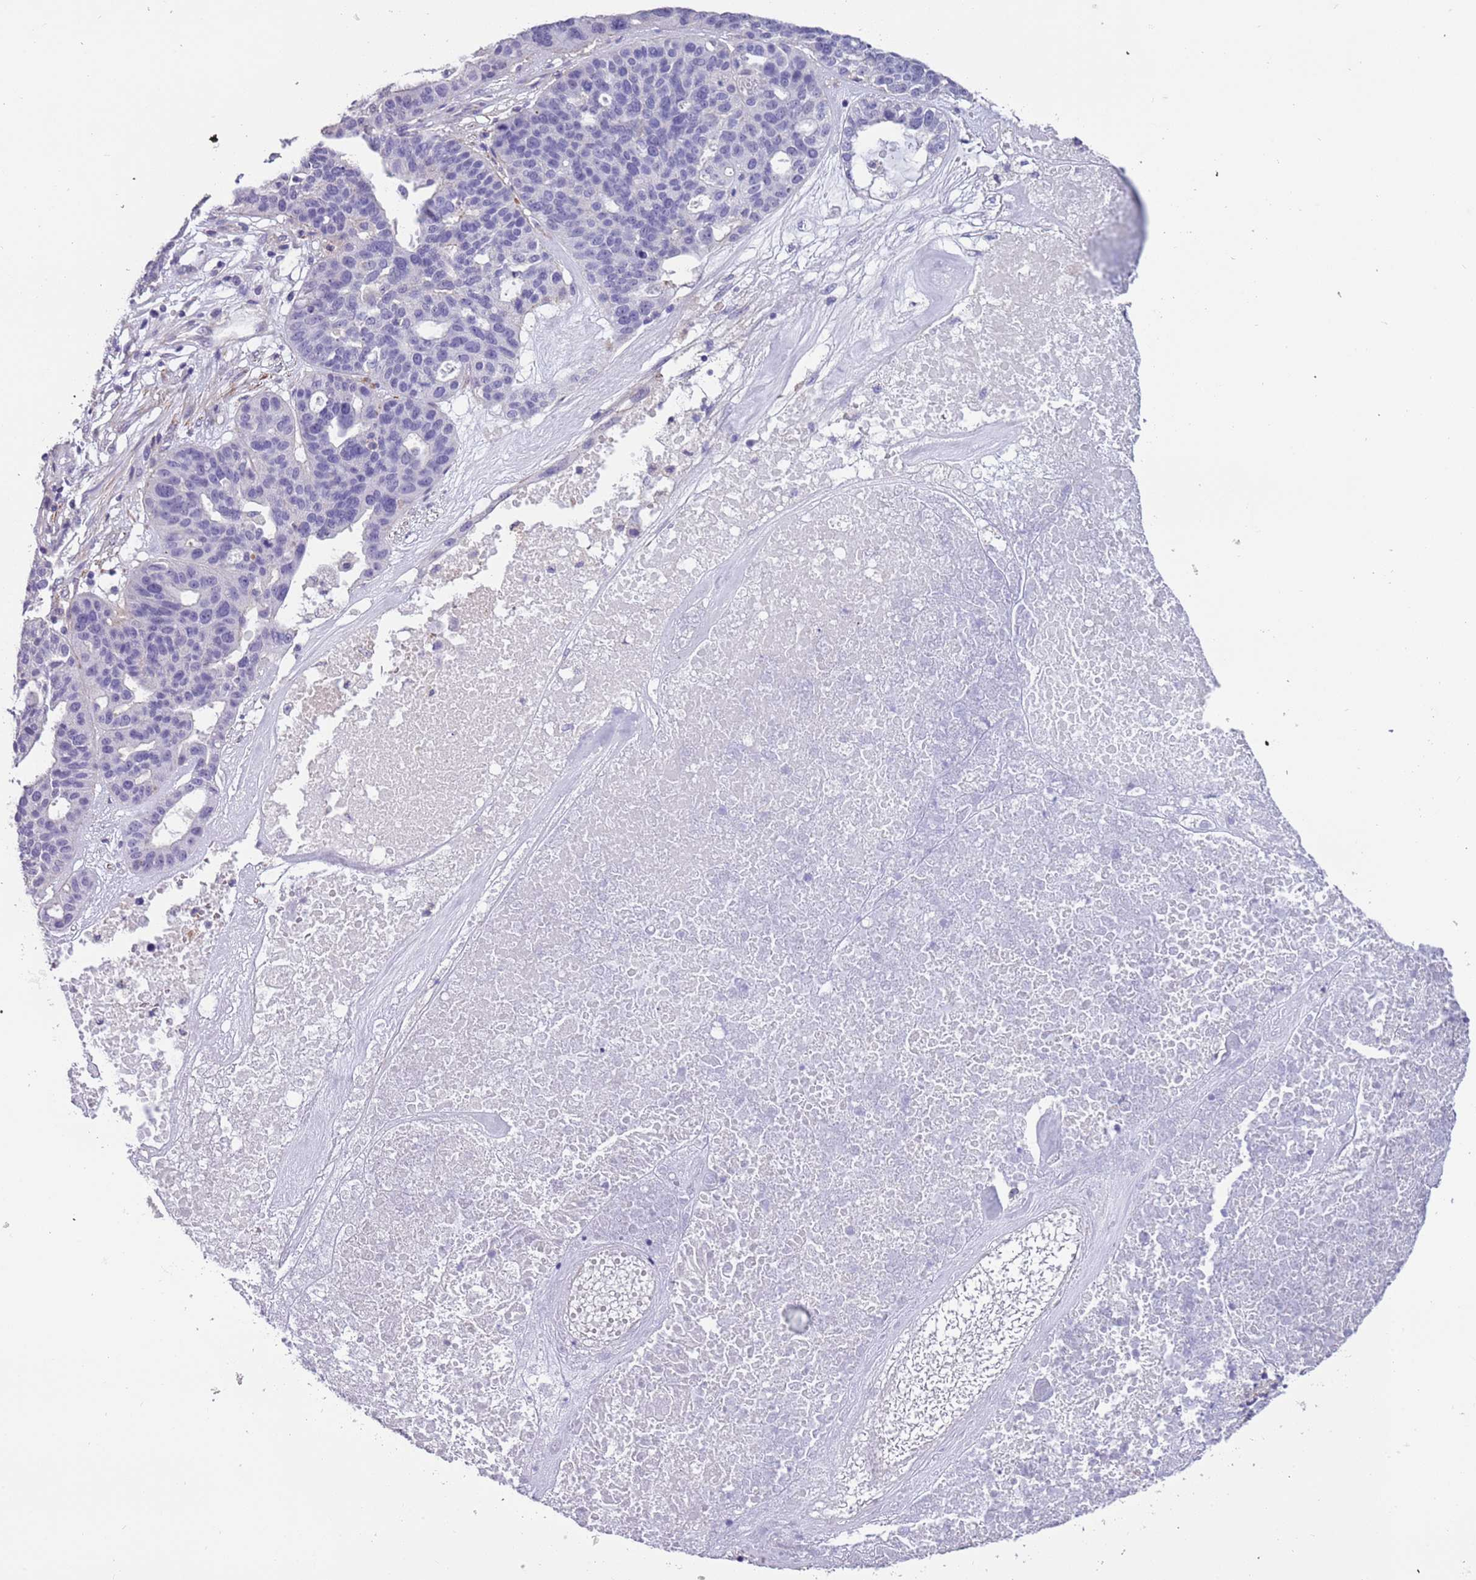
{"staining": {"intensity": "negative", "quantity": "none", "location": "none"}, "tissue": "ovarian cancer", "cell_type": "Tumor cells", "image_type": "cancer", "snomed": [{"axis": "morphology", "description": "Cystadenocarcinoma, serous, NOS"}, {"axis": "topography", "description": "Ovary"}], "caption": "Tumor cells are negative for brown protein staining in serous cystadenocarcinoma (ovarian). (Immunohistochemistry (ihc), brightfield microscopy, high magnification).", "gene": "PCGF2", "patient": {"sex": "female", "age": 59}}